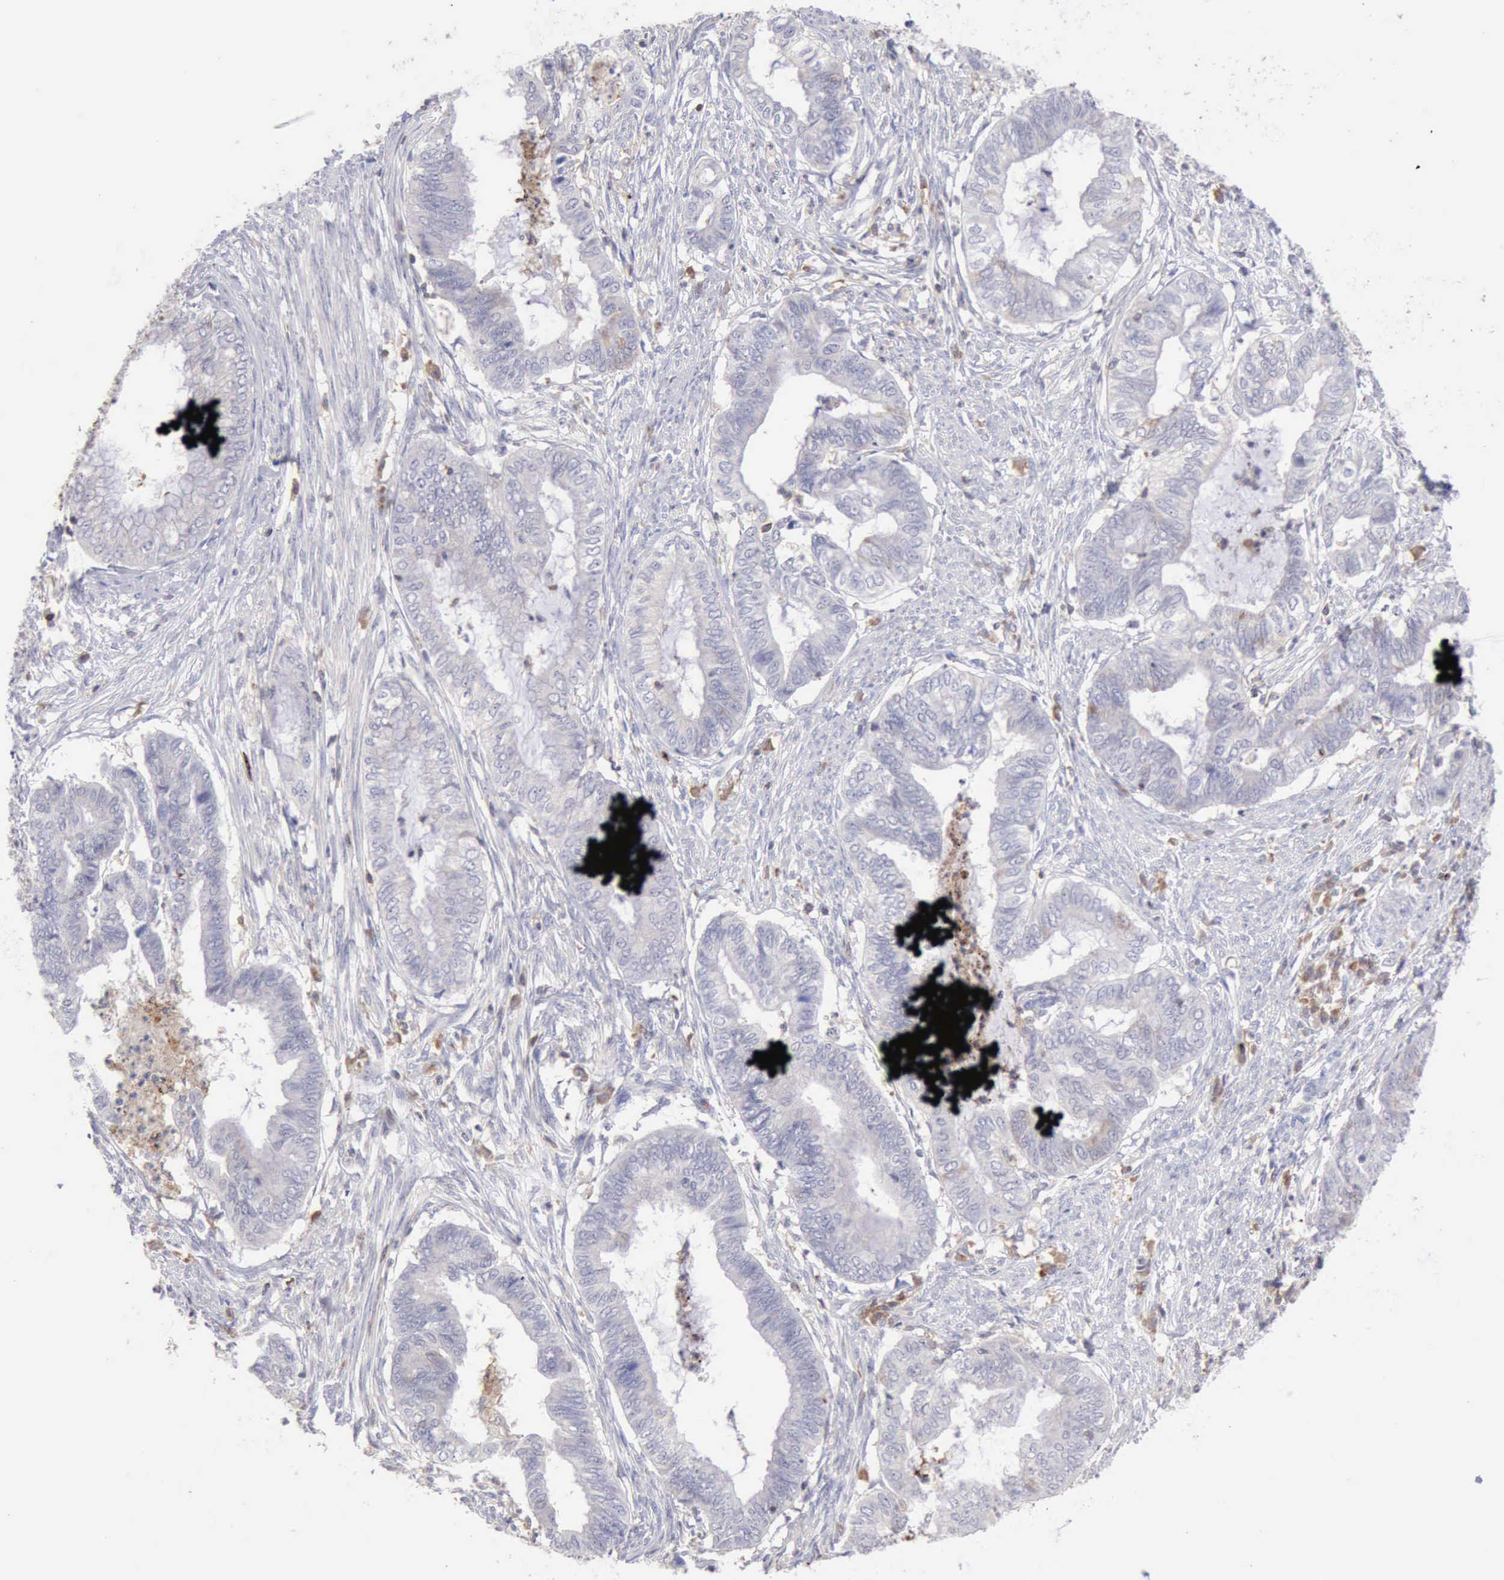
{"staining": {"intensity": "negative", "quantity": "none", "location": "none"}, "tissue": "endometrial cancer", "cell_type": "Tumor cells", "image_type": "cancer", "snomed": [{"axis": "morphology", "description": "Necrosis, NOS"}, {"axis": "morphology", "description": "Adenocarcinoma, NOS"}, {"axis": "topography", "description": "Endometrium"}], "caption": "DAB immunohistochemical staining of human adenocarcinoma (endometrial) demonstrates no significant expression in tumor cells. Brightfield microscopy of immunohistochemistry stained with DAB (brown) and hematoxylin (blue), captured at high magnification.", "gene": "SASH3", "patient": {"sex": "female", "age": 79}}